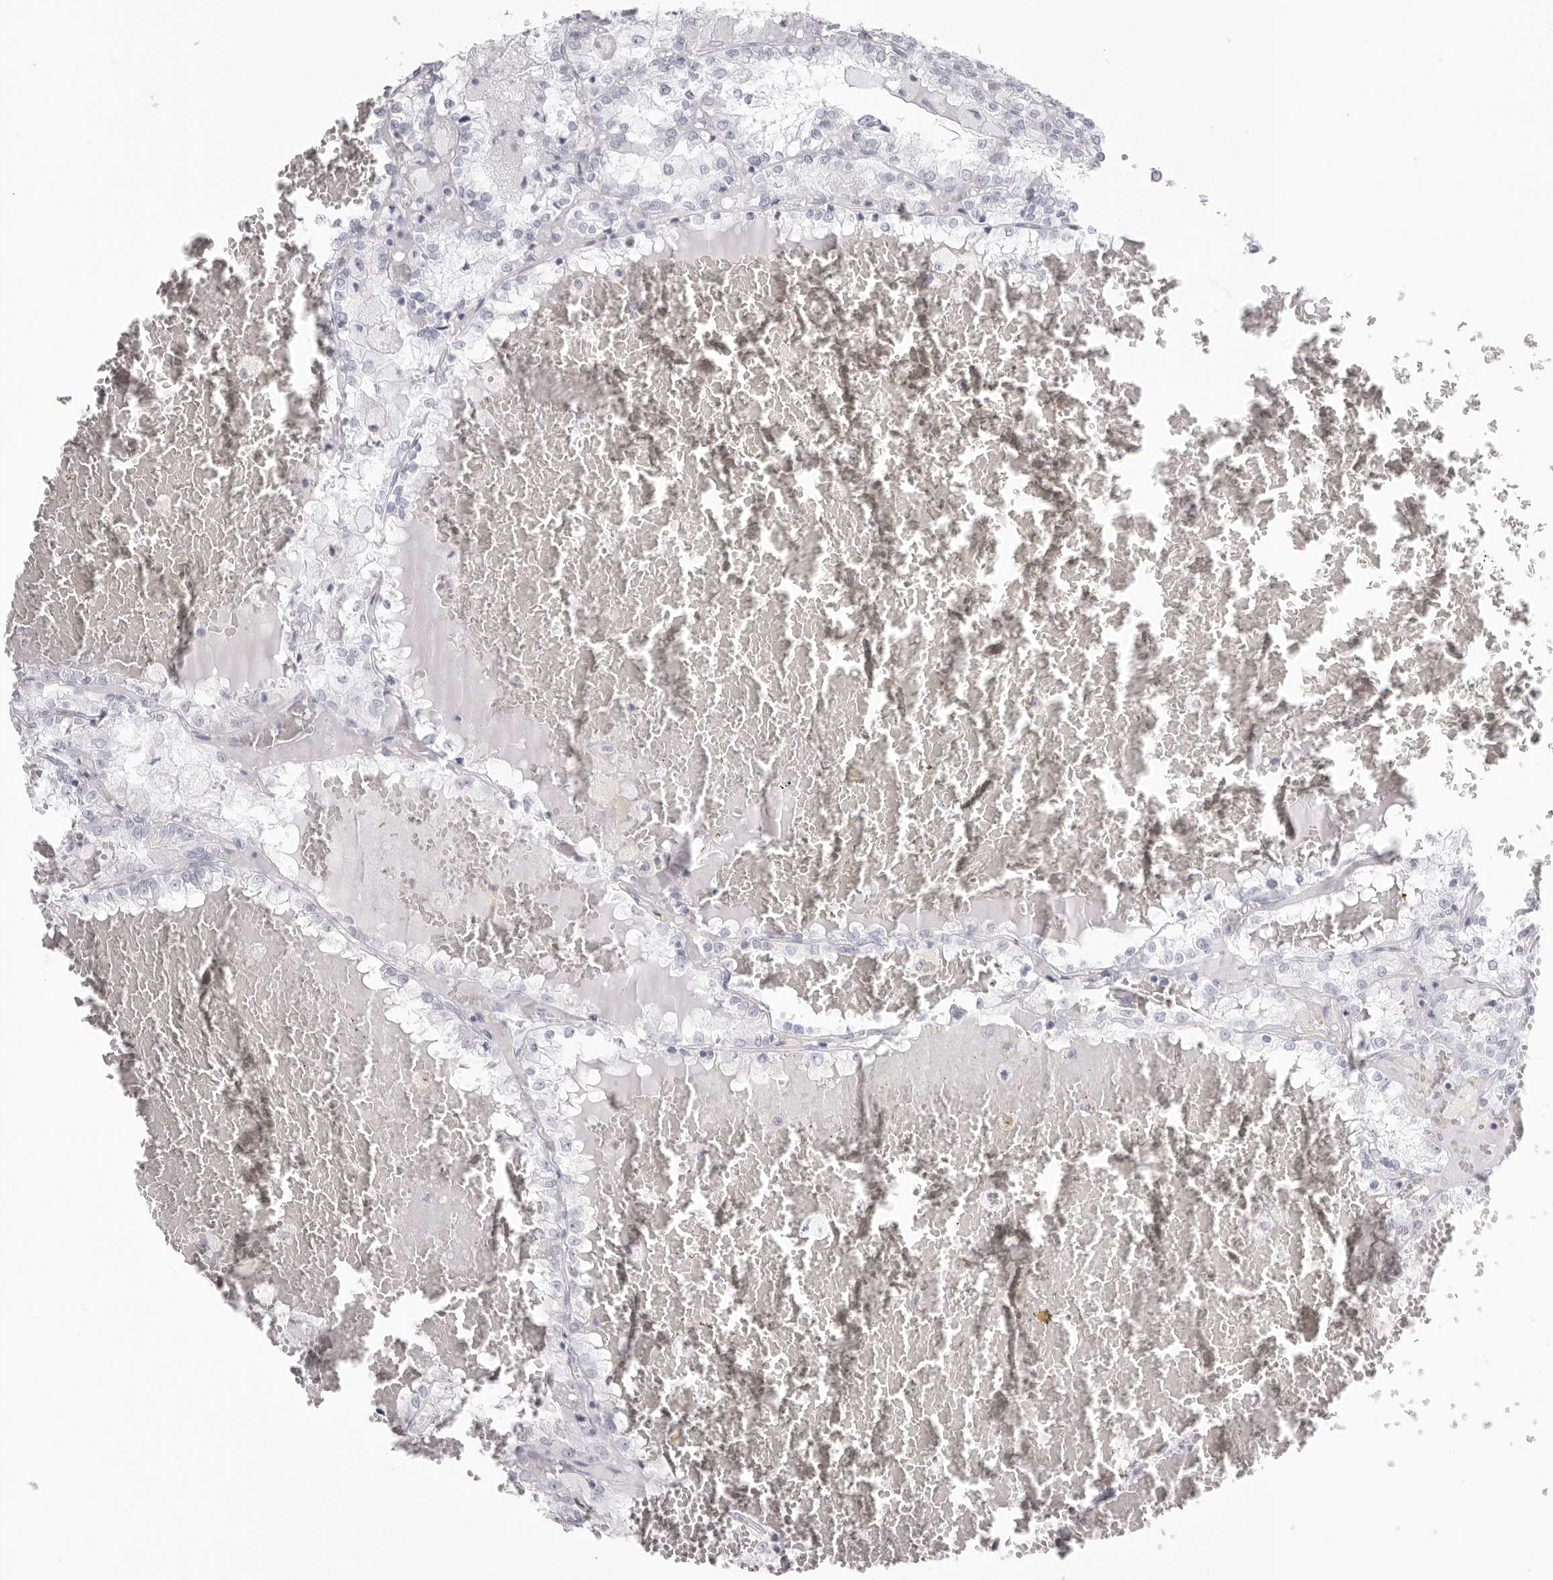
{"staining": {"intensity": "negative", "quantity": "none", "location": "none"}, "tissue": "renal cancer", "cell_type": "Tumor cells", "image_type": "cancer", "snomed": [{"axis": "morphology", "description": "Adenocarcinoma, NOS"}, {"axis": "topography", "description": "Kidney"}], "caption": "High power microscopy micrograph of an immunohistochemistry photomicrograph of renal cancer (adenocarcinoma), revealing no significant staining in tumor cells.", "gene": "KLK9", "patient": {"sex": "female", "age": 56}}